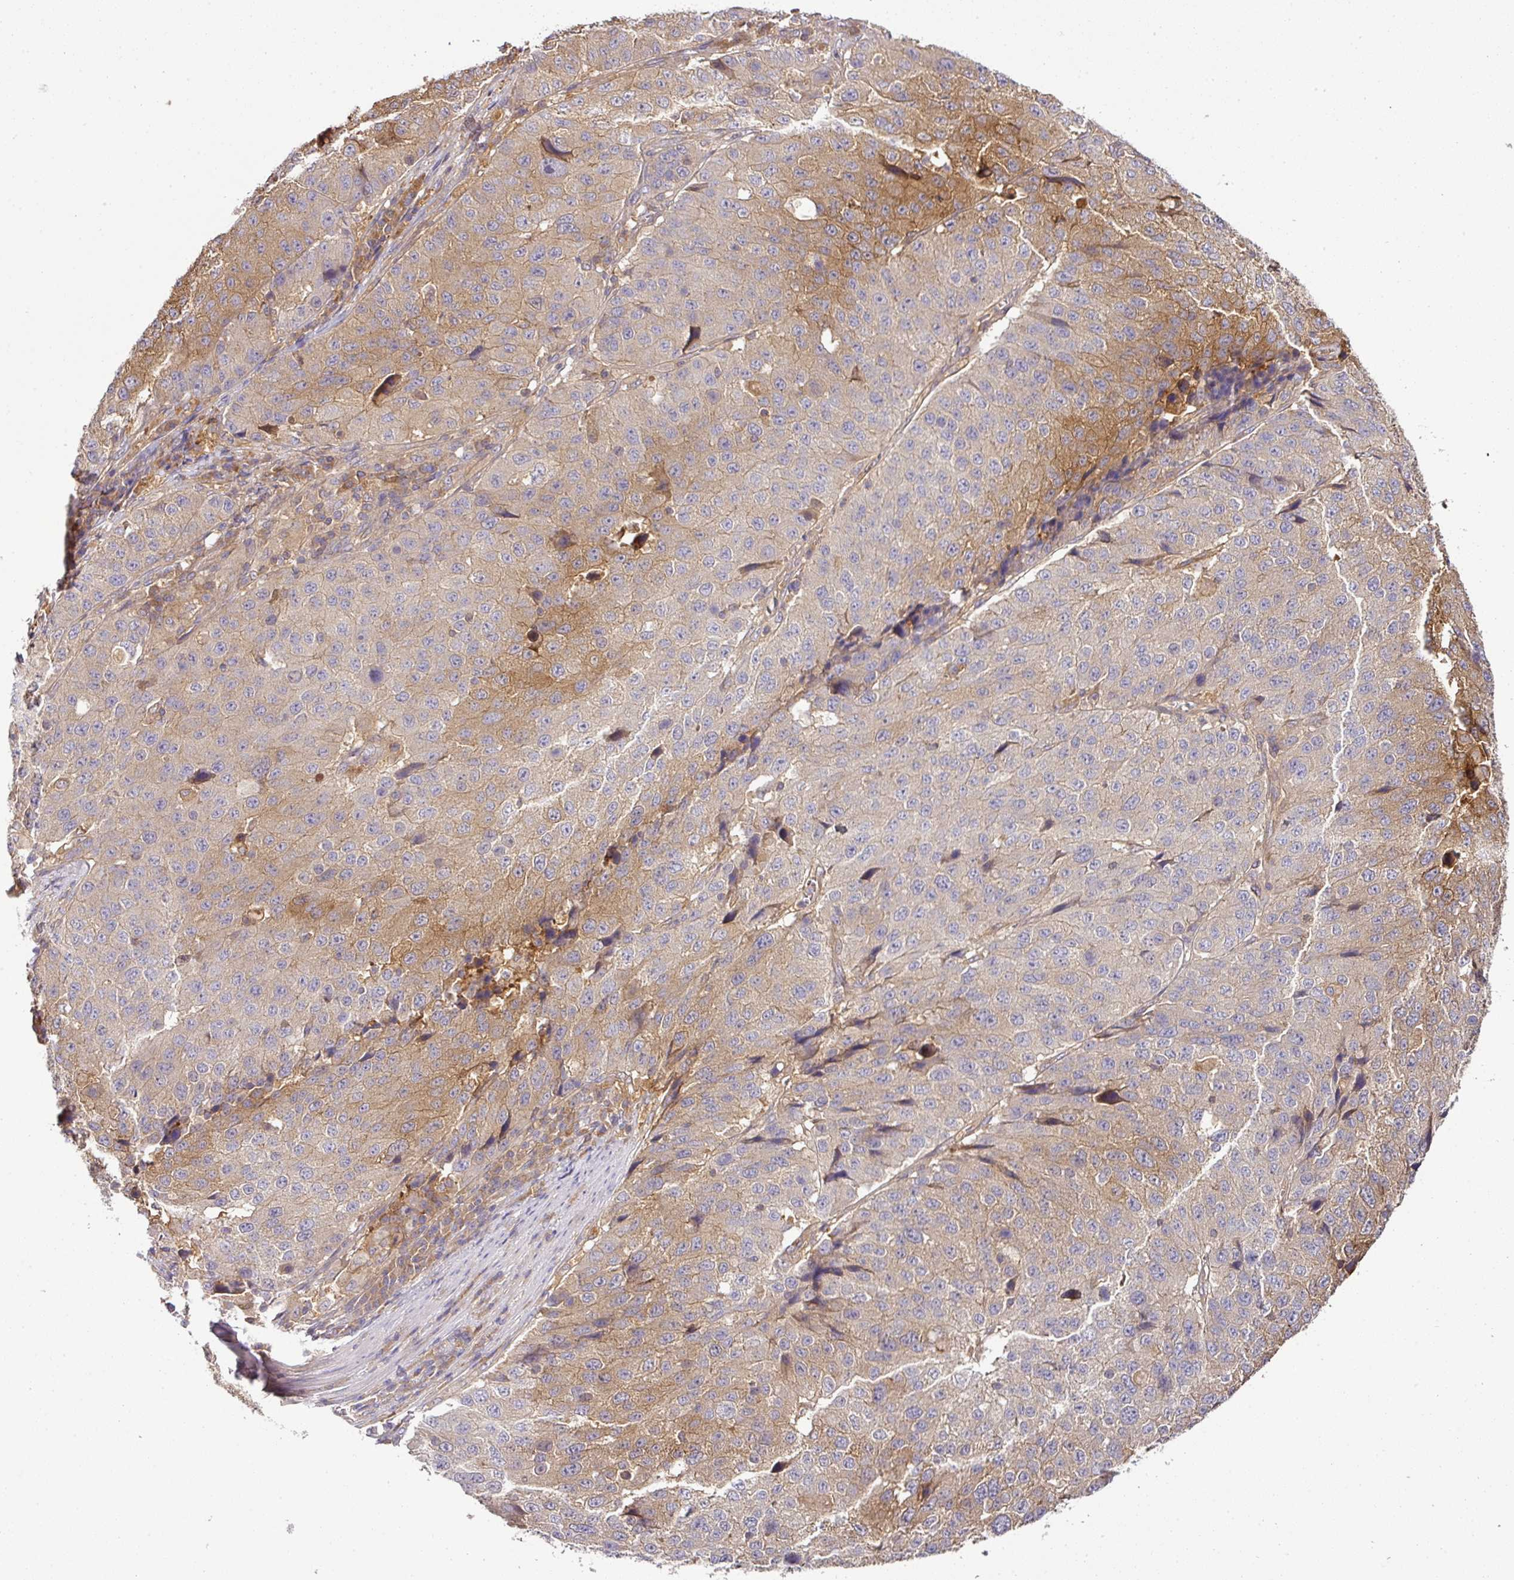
{"staining": {"intensity": "moderate", "quantity": "25%-75%", "location": "cytoplasmic/membranous"}, "tissue": "stomach cancer", "cell_type": "Tumor cells", "image_type": "cancer", "snomed": [{"axis": "morphology", "description": "Adenocarcinoma, NOS"}, {"axis": "topography", "description": "Stomach"}], "caption": "This is a photomicrograph of IHC staining of stomach cancer, which shows moderate staining in the cytoplasmic/membranous of tumor cells.", "gene": "TMEM107", "patient": {"sex": "male", "age": 71}}